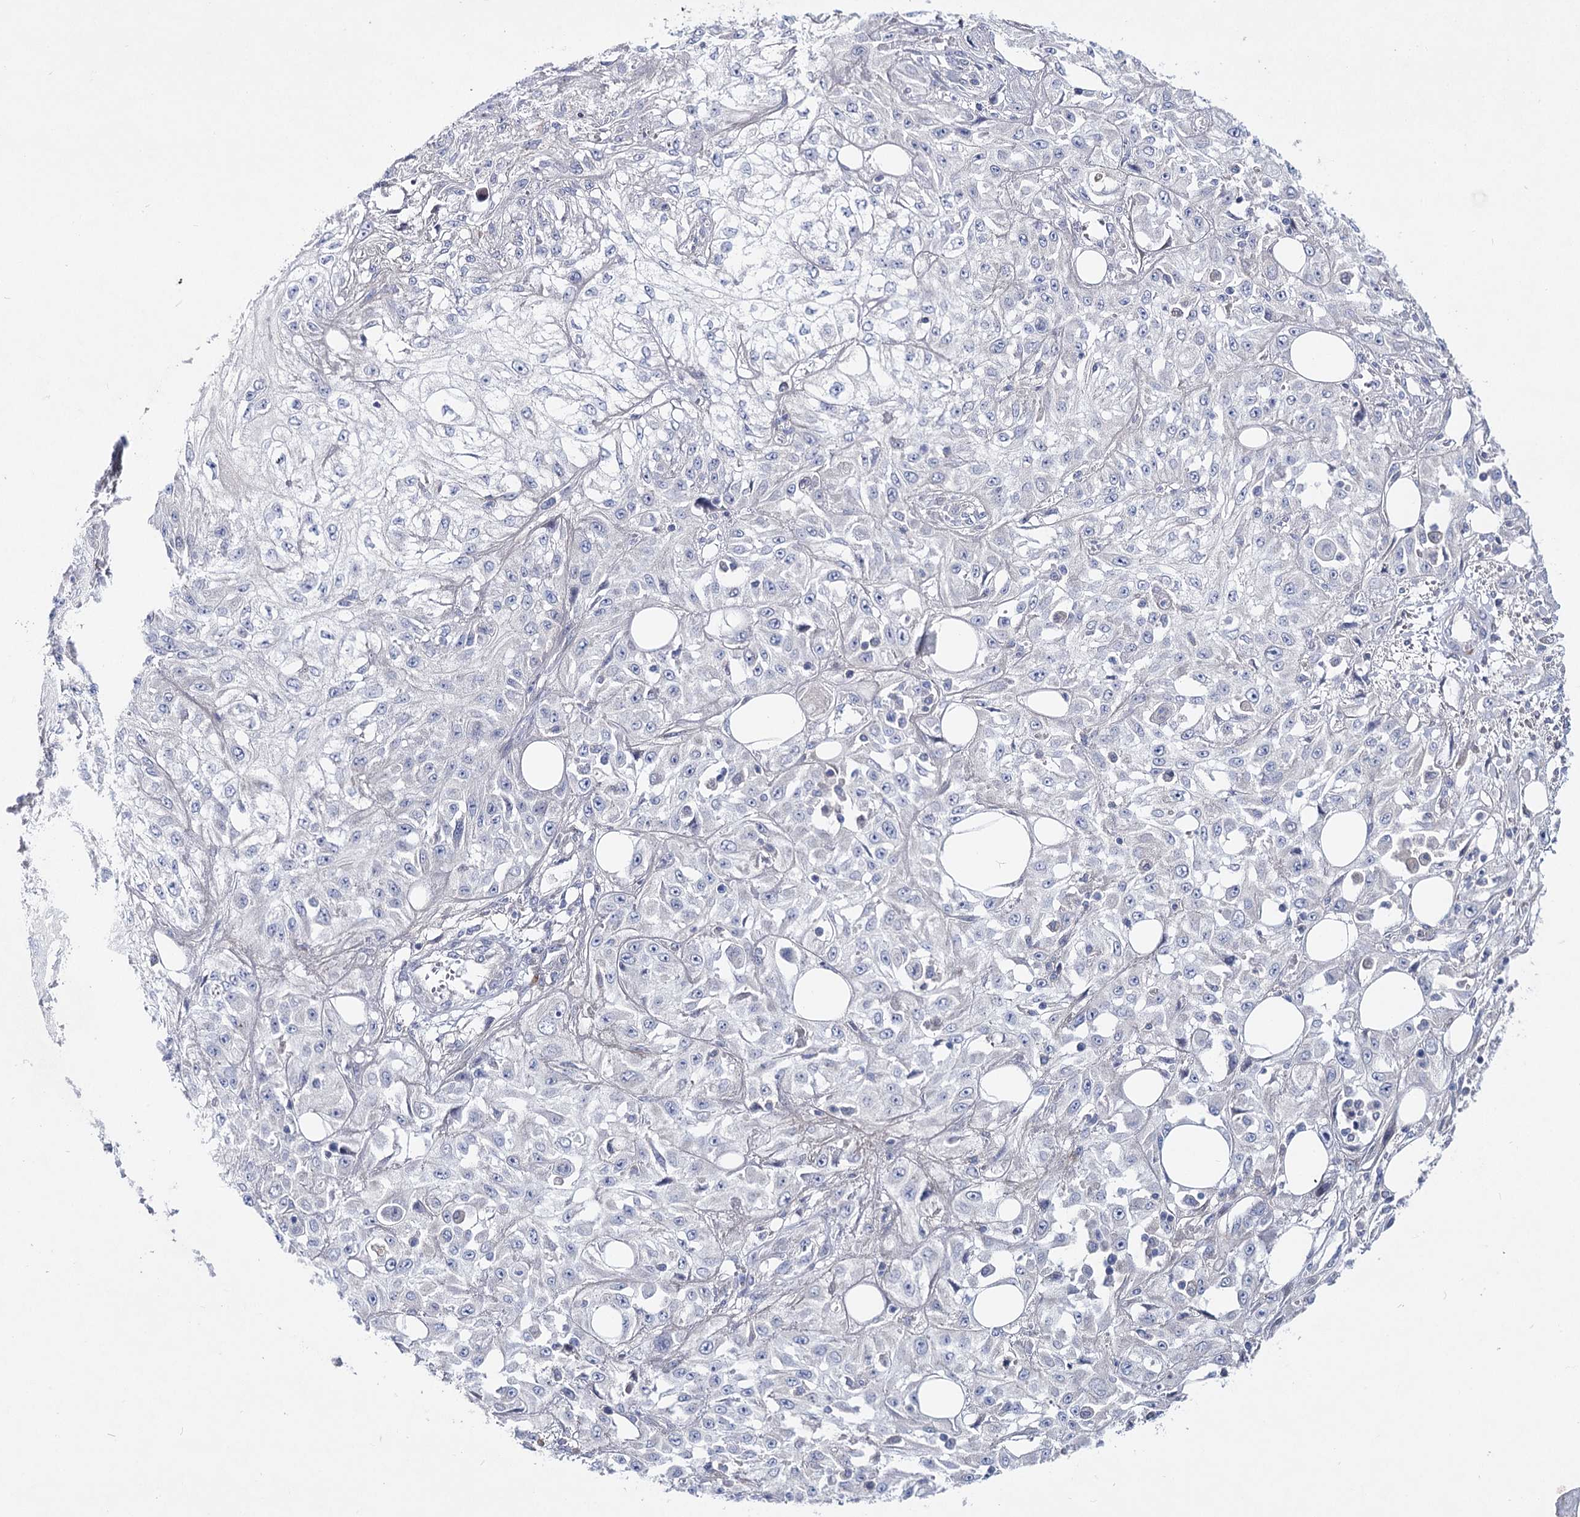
{"staining": {"intensity": "negative", "quantity": "none", "location": "none"}, "tissue": "skin cancer", "cell_type": "Tumor cells", "image_type": "cancer", "snomed": [{"axis": "morphology", "description": "Squamous cell carcinoma, NOS"}, {"axis": "morphology", "description": "Squamous cell carcinoma, metastatic, NOS"}, {"axis": "topography", "description": "Skin"}, {"axis": "topography", "description": "Lymph node"}], "caption": "Skin cancer (metastatic squamous cell carcinoma) stained for a protein using IHC reveals no staining tumor cells.", "gene": "LRRC14B", "patient": {"sex": "male", "age": 75}}